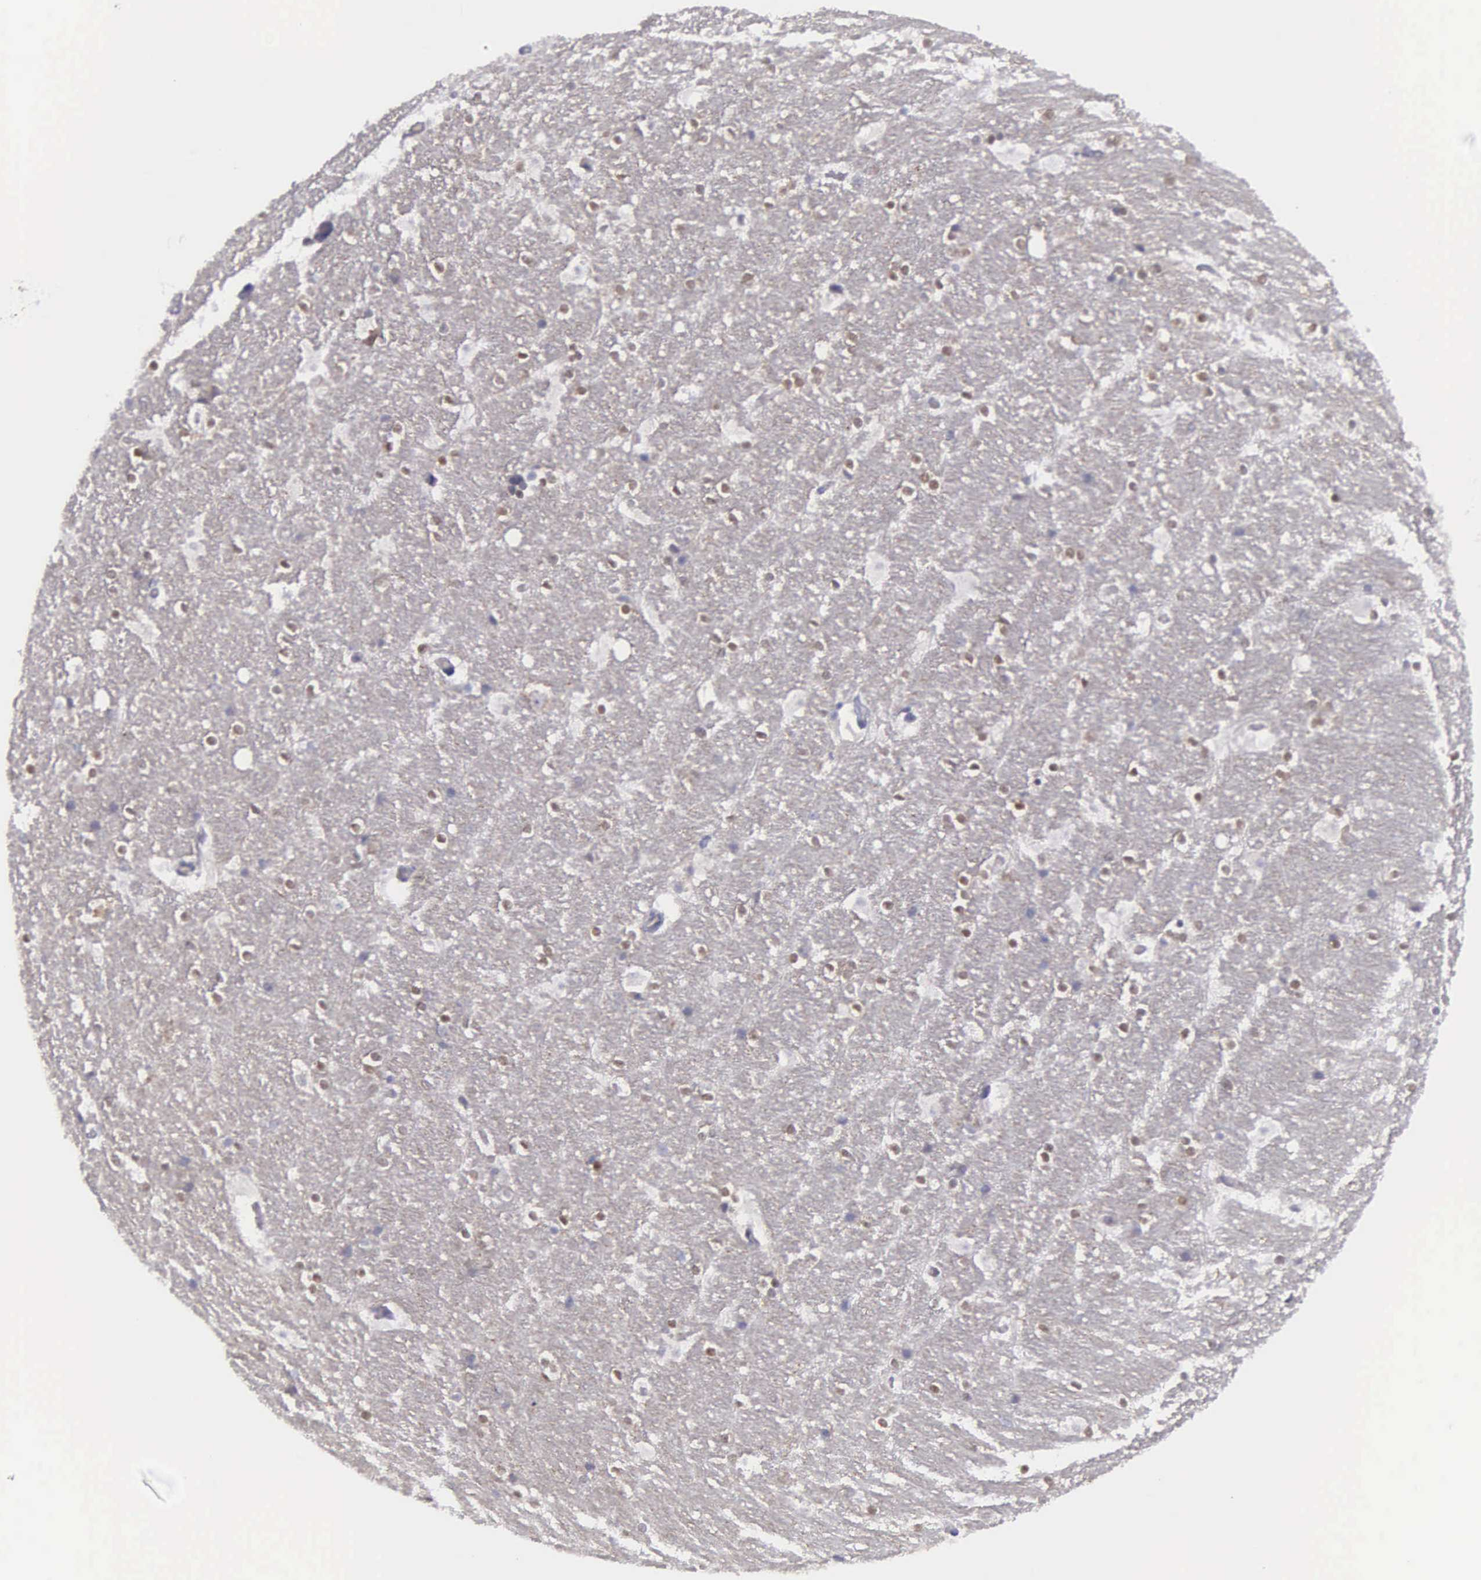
{"staining": {"intensity": "weak", "quantity": "<25%", "location": "nuclear"}, "tissue": "hippocampus", "cell_type": "Glial cells", "image_type": "normal", "snomed": [{"axis": "morphology", "description": "Normal tissue, NOS"}, {"axis": "topography", "description": "Hippocampus"}], "caption": "Immunohistochemistry image of normal hippocampus: human hippocampus stained with DAB (3,3'-diaminobenzidine) displays no significant protein positivity in glial cells. (Stains: DAB immunohistochemistry (IHC) with hematoxylin counter stain, Microscopy: brightfield microscopy at high magnification).", "gene": "MICAL3", "patient": {"sex": "female", "age": 19}}